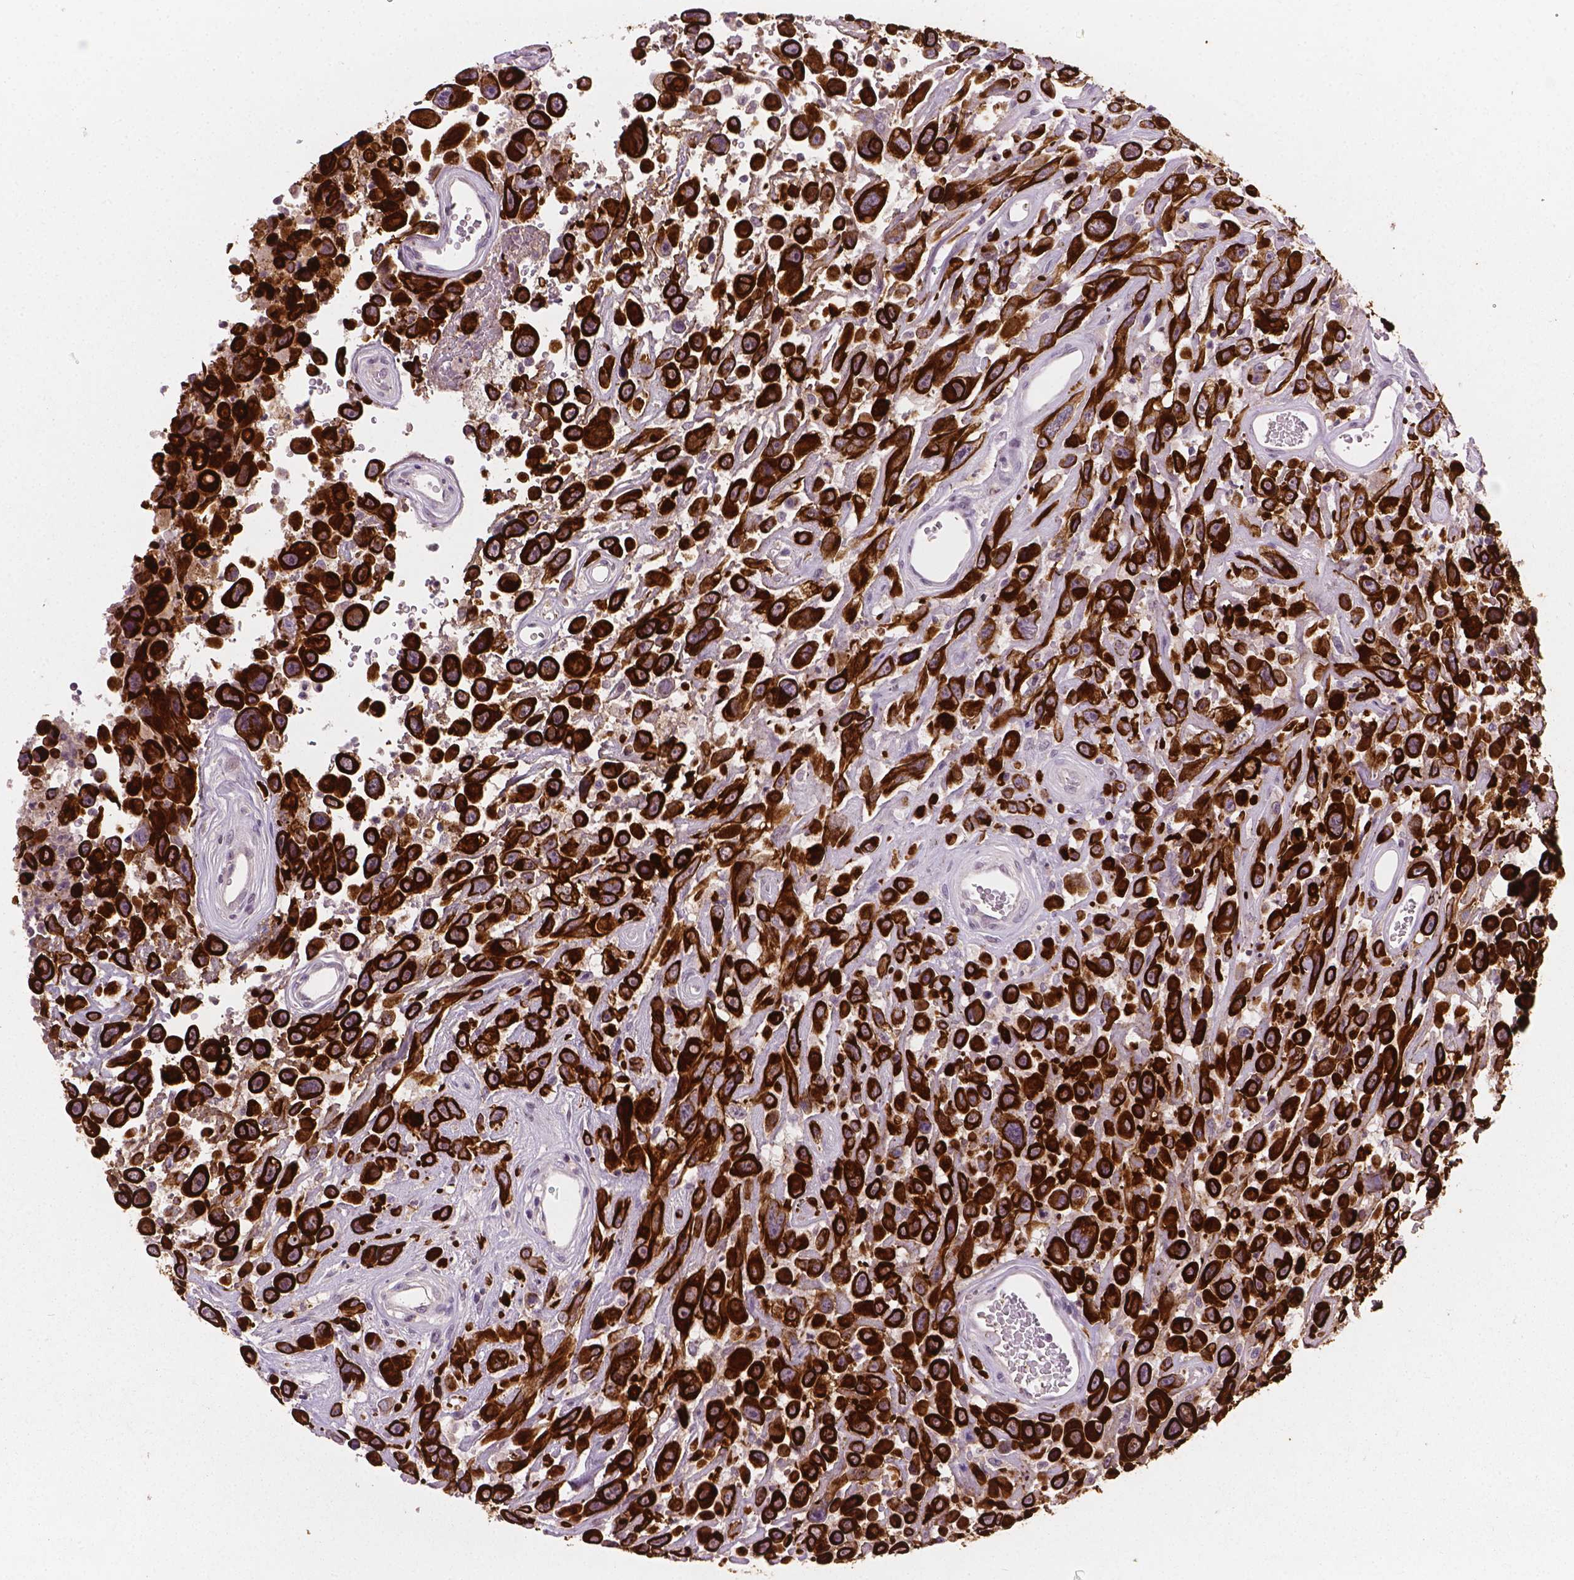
{"staining": {"intensity": "strong", "quantity": ">75%", "location": "cytoplasmic/membranous"}, "tissue": "urothelial cancer", "cell_type": "Tumor cells", "image_type": "cancer", "snomed": [{"axis": "morphology", "description": "Urothelial carcinoma, High grade"}, {"axis": "topography", "description": "Urinary bladder"}], "caption": "Strong cytoplasmic/membranous staining for a protein is appreciated in about >75% of tumor cells of high-grade urothelial carcinoma using immunohistochemistry.", "gene": "KRT17", "patient": {"sex": "male", "age": 53}}